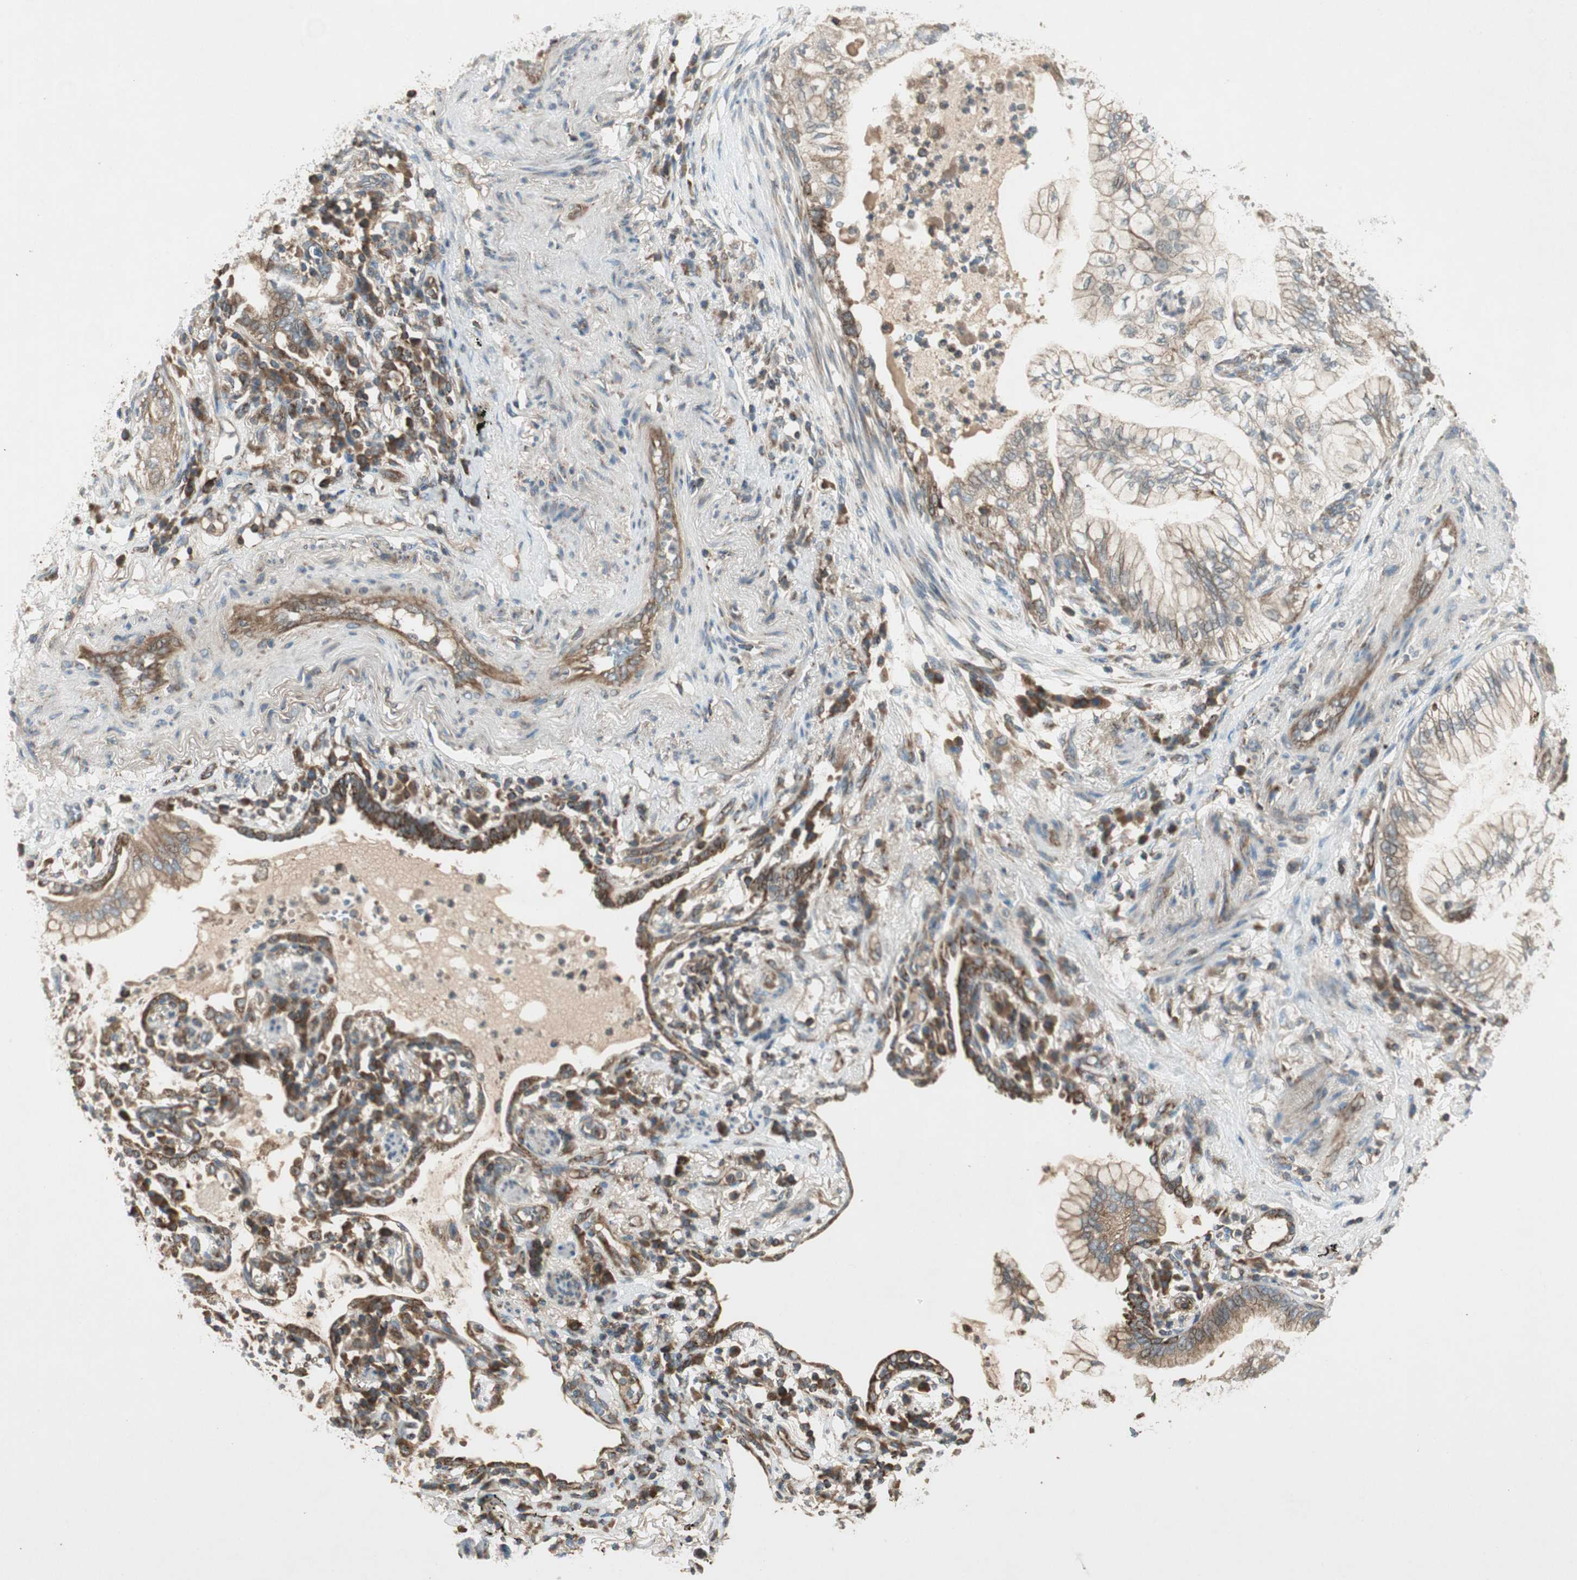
{"staining": {"intensity": "moderate", "quantity": ">75%", "location": "cytoplasmic/membranous"}, "tissue": "lung cancer", "cell_type": "Tumor cells", "image_type": "cancer", "snomed": [{"axis": "morphology", "description": "Adenocarcinoma, NOS"}, {"axis": "topography", "description": "Lung"}], "caption": "About >75% of tumor cells in lung cancer (adenocarcinoma) reveal moderate cytoplasmic/membranous protein positivity as visualized by brown immunohistochemical staining.", "gene": "CHADL", "patient": {"sex": "female", "age": 70}}